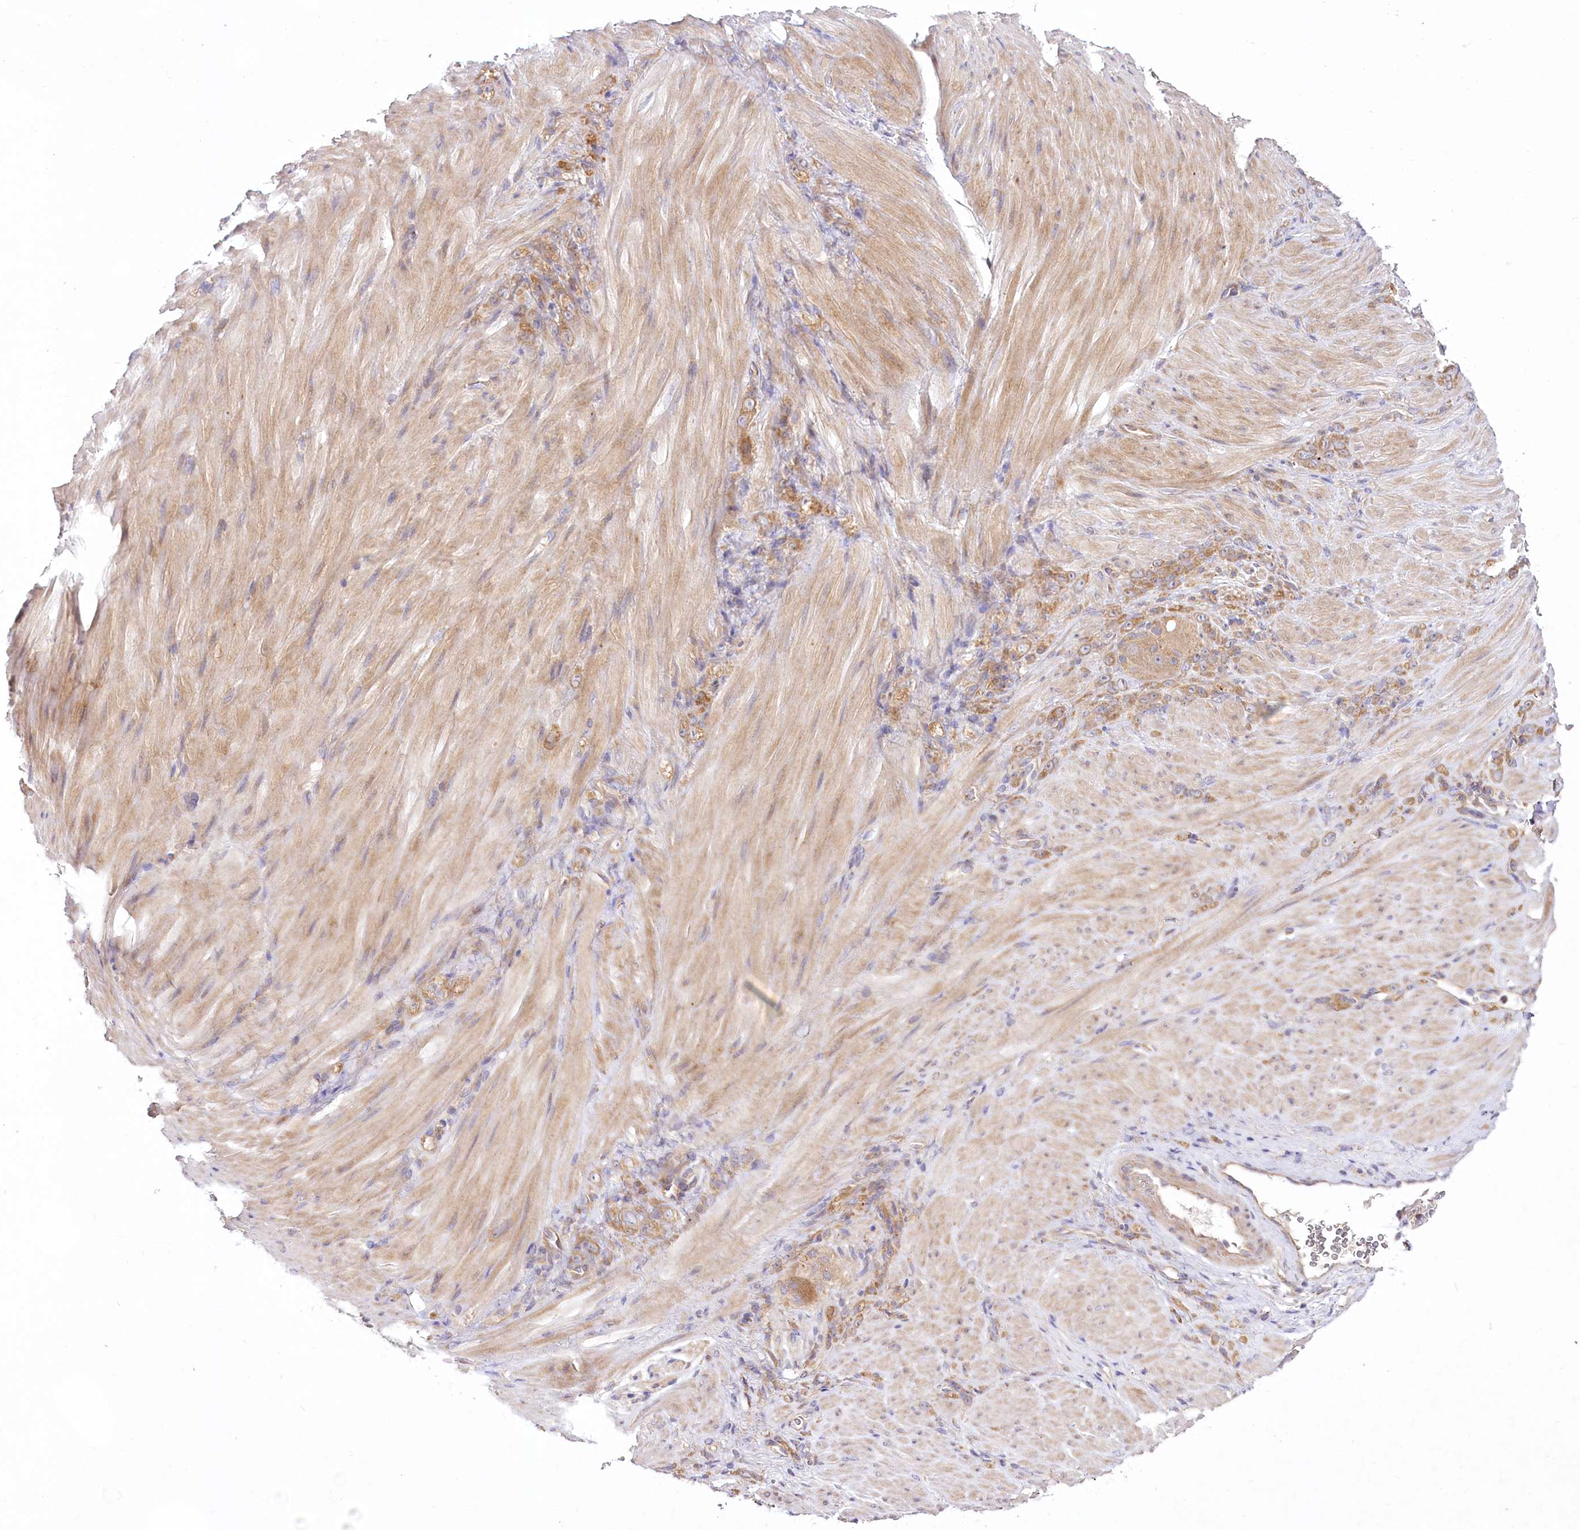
{"staining": {"intensity": "moderate", "quantity": ">75%", "location": "cytoplasmic/membranous"}, "tissue": "stomach cancer", "cell_type": "Tumor cells", "image_type": "cancer", "snomed": [{"axis": "morphology", "description": "Normal tissue, NOS"}, {"axis": "morphology", "description": "Adenocarcinoma, NOS"}, {"axis": "topography", "description": "Stomach"}], "caption": "High-magnification brightfield microscopy of adenocarcinoma (stomach) stained with DAB (3,3'-diaminobenzidine) (brown) and counterstained with hematoxylin (blue). tumor cells exhibit moderate cytoplasmic/membranous expression is present in about>75% of cells.", "gene": "PYROXD1", "patient": {"sex": "male", "age": 82}}